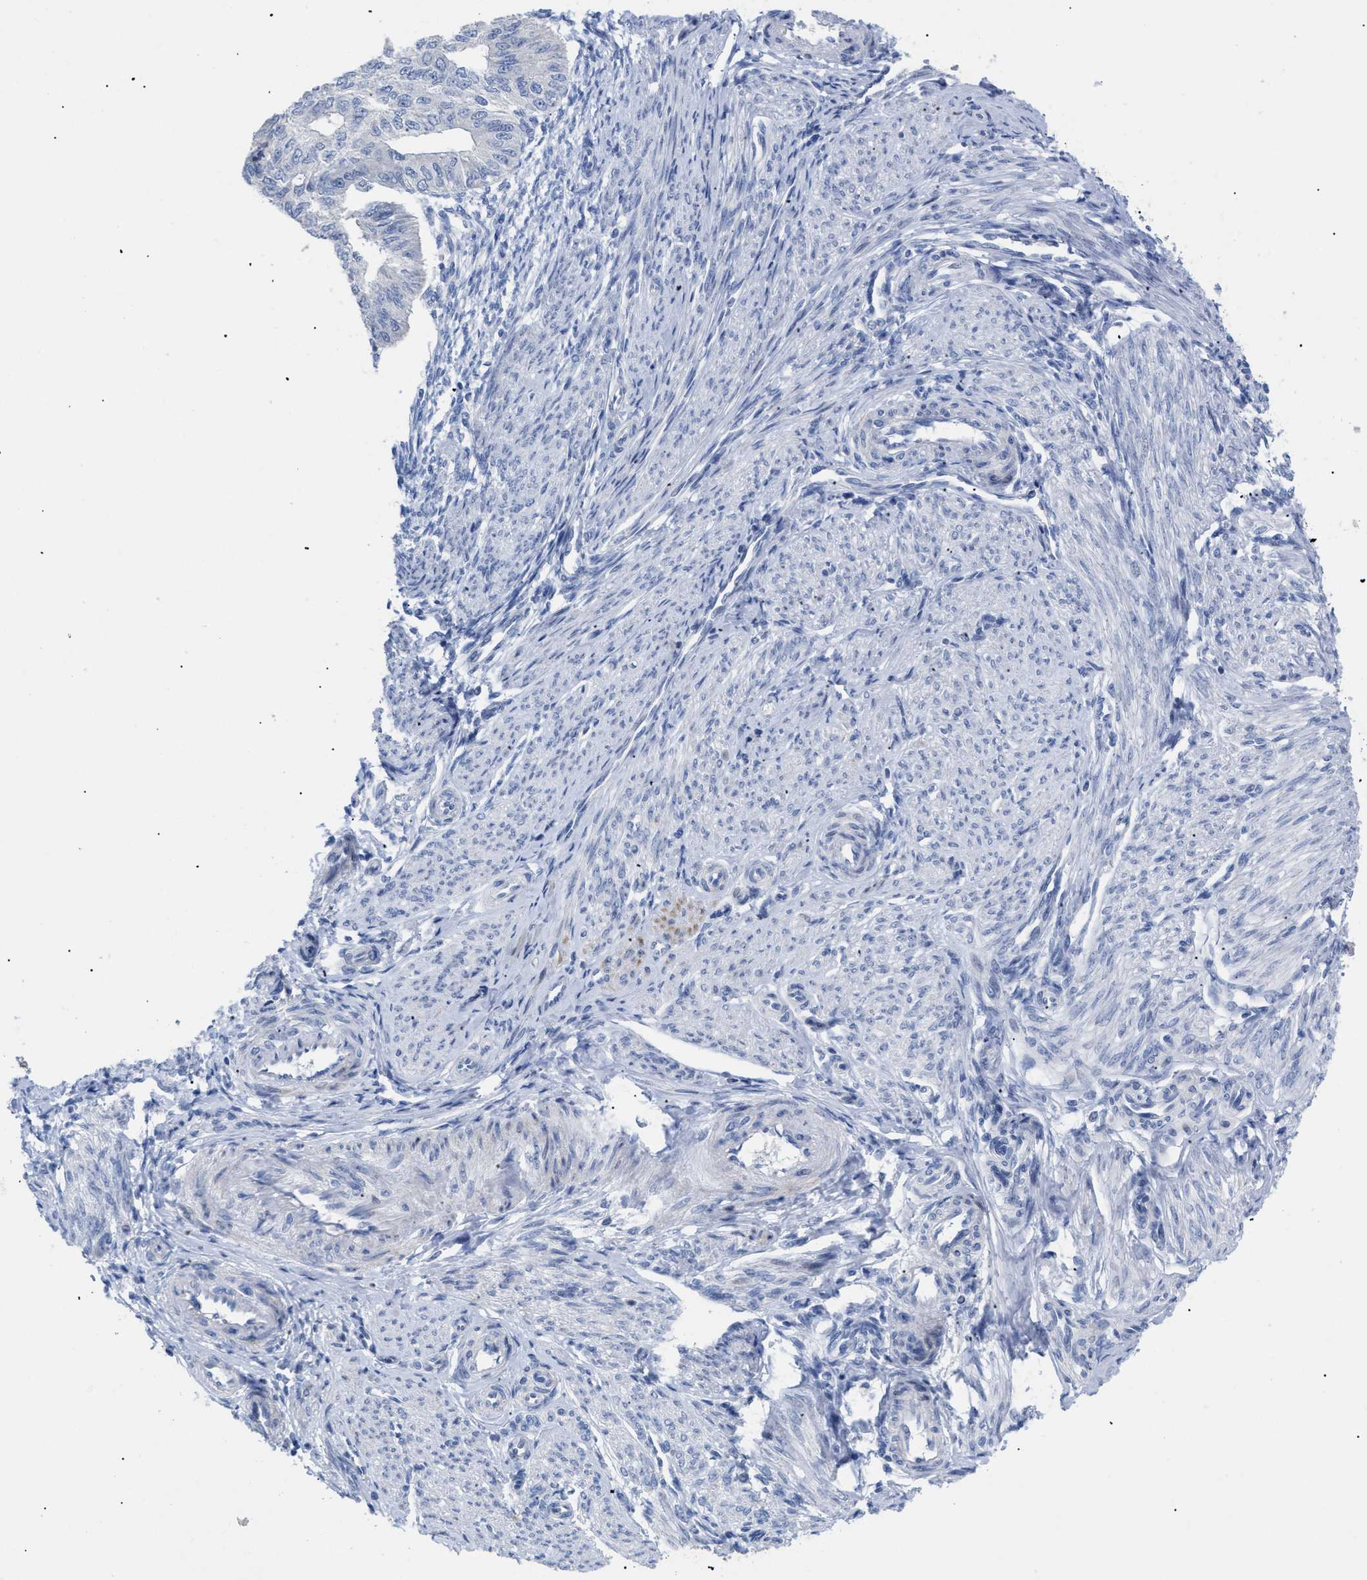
{"staining": {"intensity": "negative", "quantity": "none", "location": "none"}, "tissue": "endometrial cancer", "cell_type": "Tumor cells", "image_type": "cancer", "snomed": [{"axis": "morphology", "description": "Adenocarcinoma, NOS"}, {"axis": "topography", "description": "Endometrium"}], "caption": "High magnification brightfield microscopy of endometrial adenocarcinoma stained with DAB (3,3'-diaminobenzidine) (brown) and counterstained with hematoxylin (blue): tumor cells show no significant positivity.", "gene": "CAV3", "patient": {"sex": "female", "age": 32}}